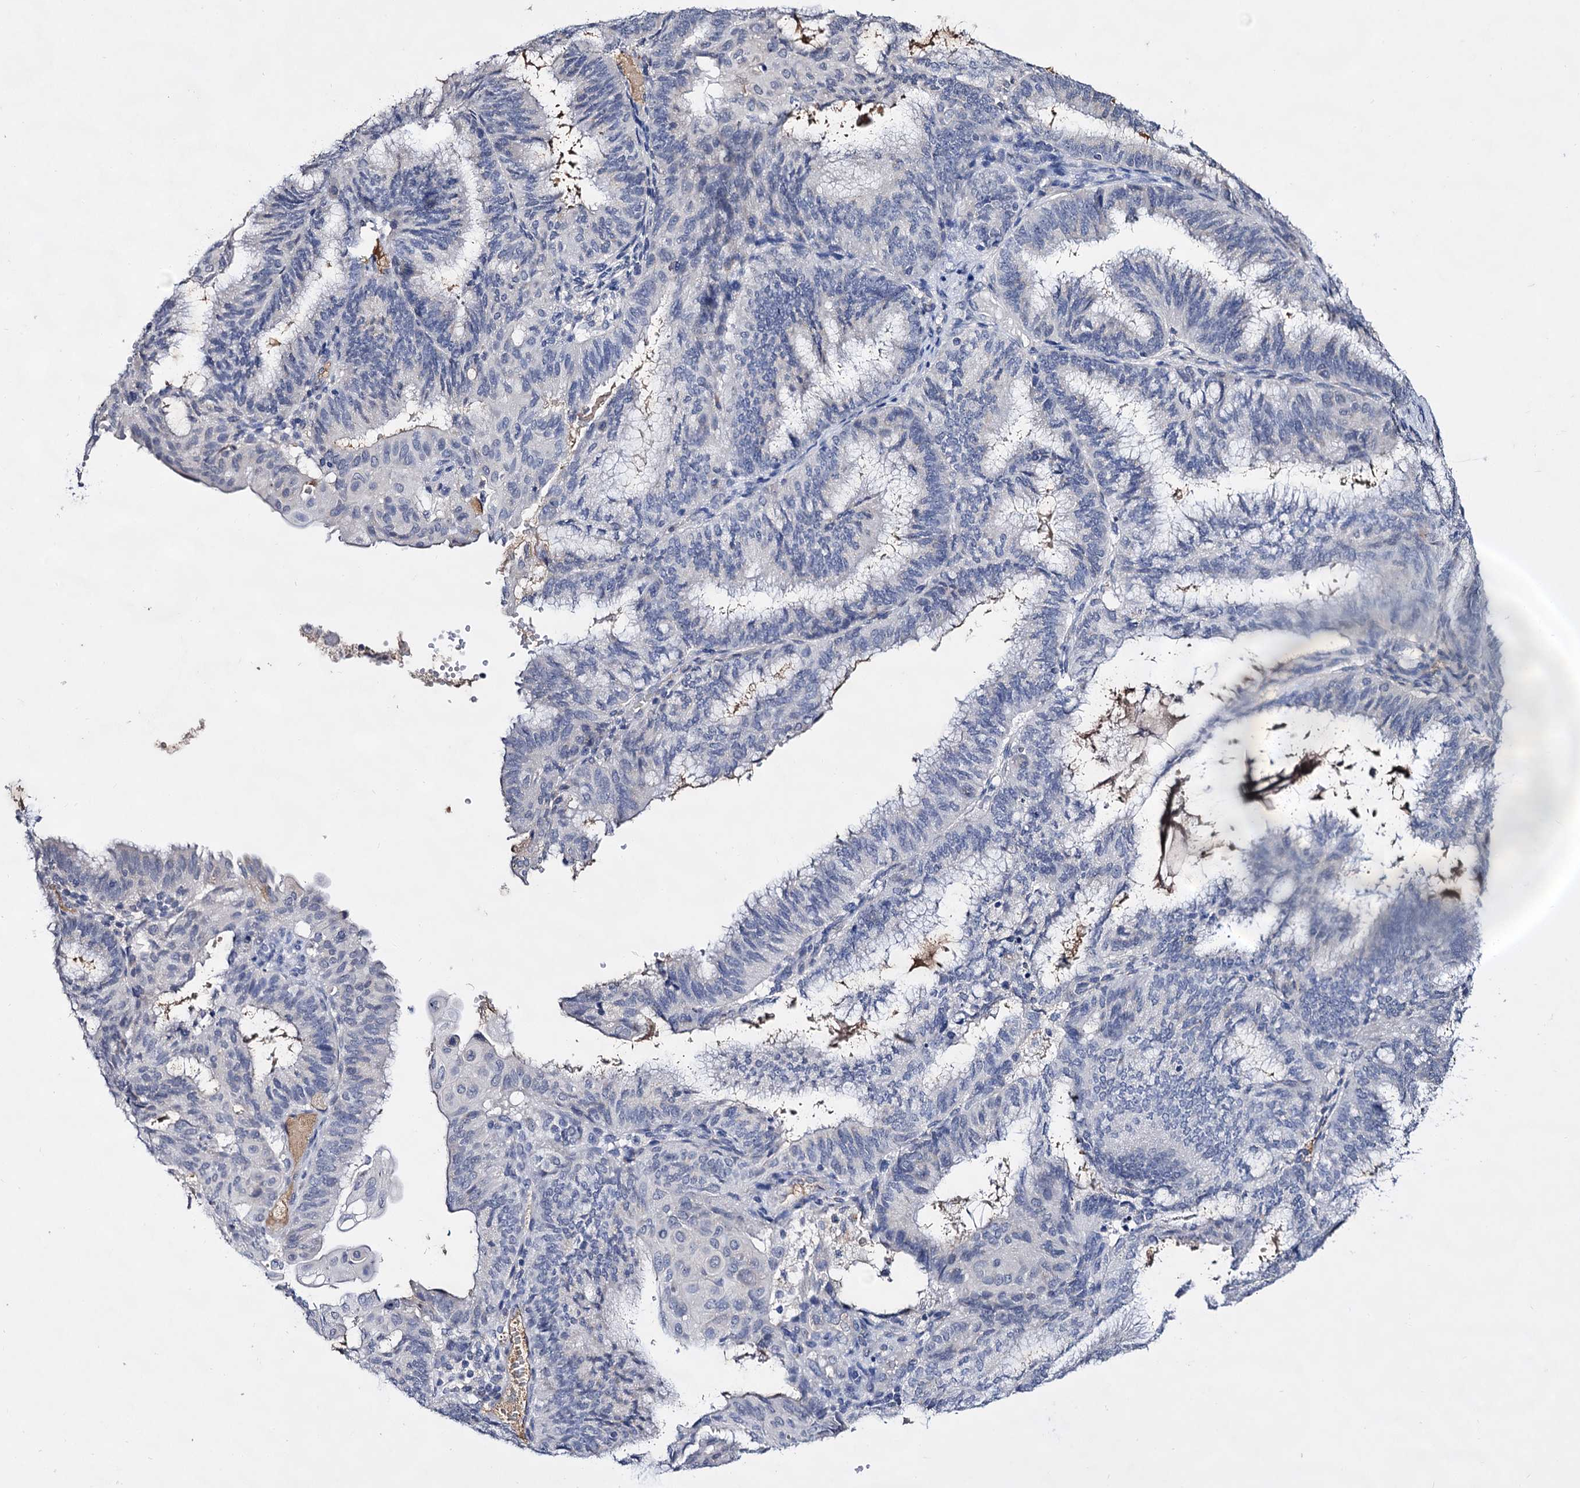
{"staining": {"intensity": "negative", "quantity": "none", "location": "none"}, "tissue": "endometrial cancer", "cell_type": "Tumor cells", "image_type": "cancer", "snomed": [{"axis": "morphology", "description": "Adenocarcinoma, NOS"}, {"axis": "topography", "description": "Endometrium"}], "caption": "This micrograph is of endometrial cancer stained with immunohistochemistry to label a protein in brown with the nuclei are counter-stained blue. There is no staining in tumor cells.", "gene": "PLIN1", "patient": {"sex": "female", "age": 49}}